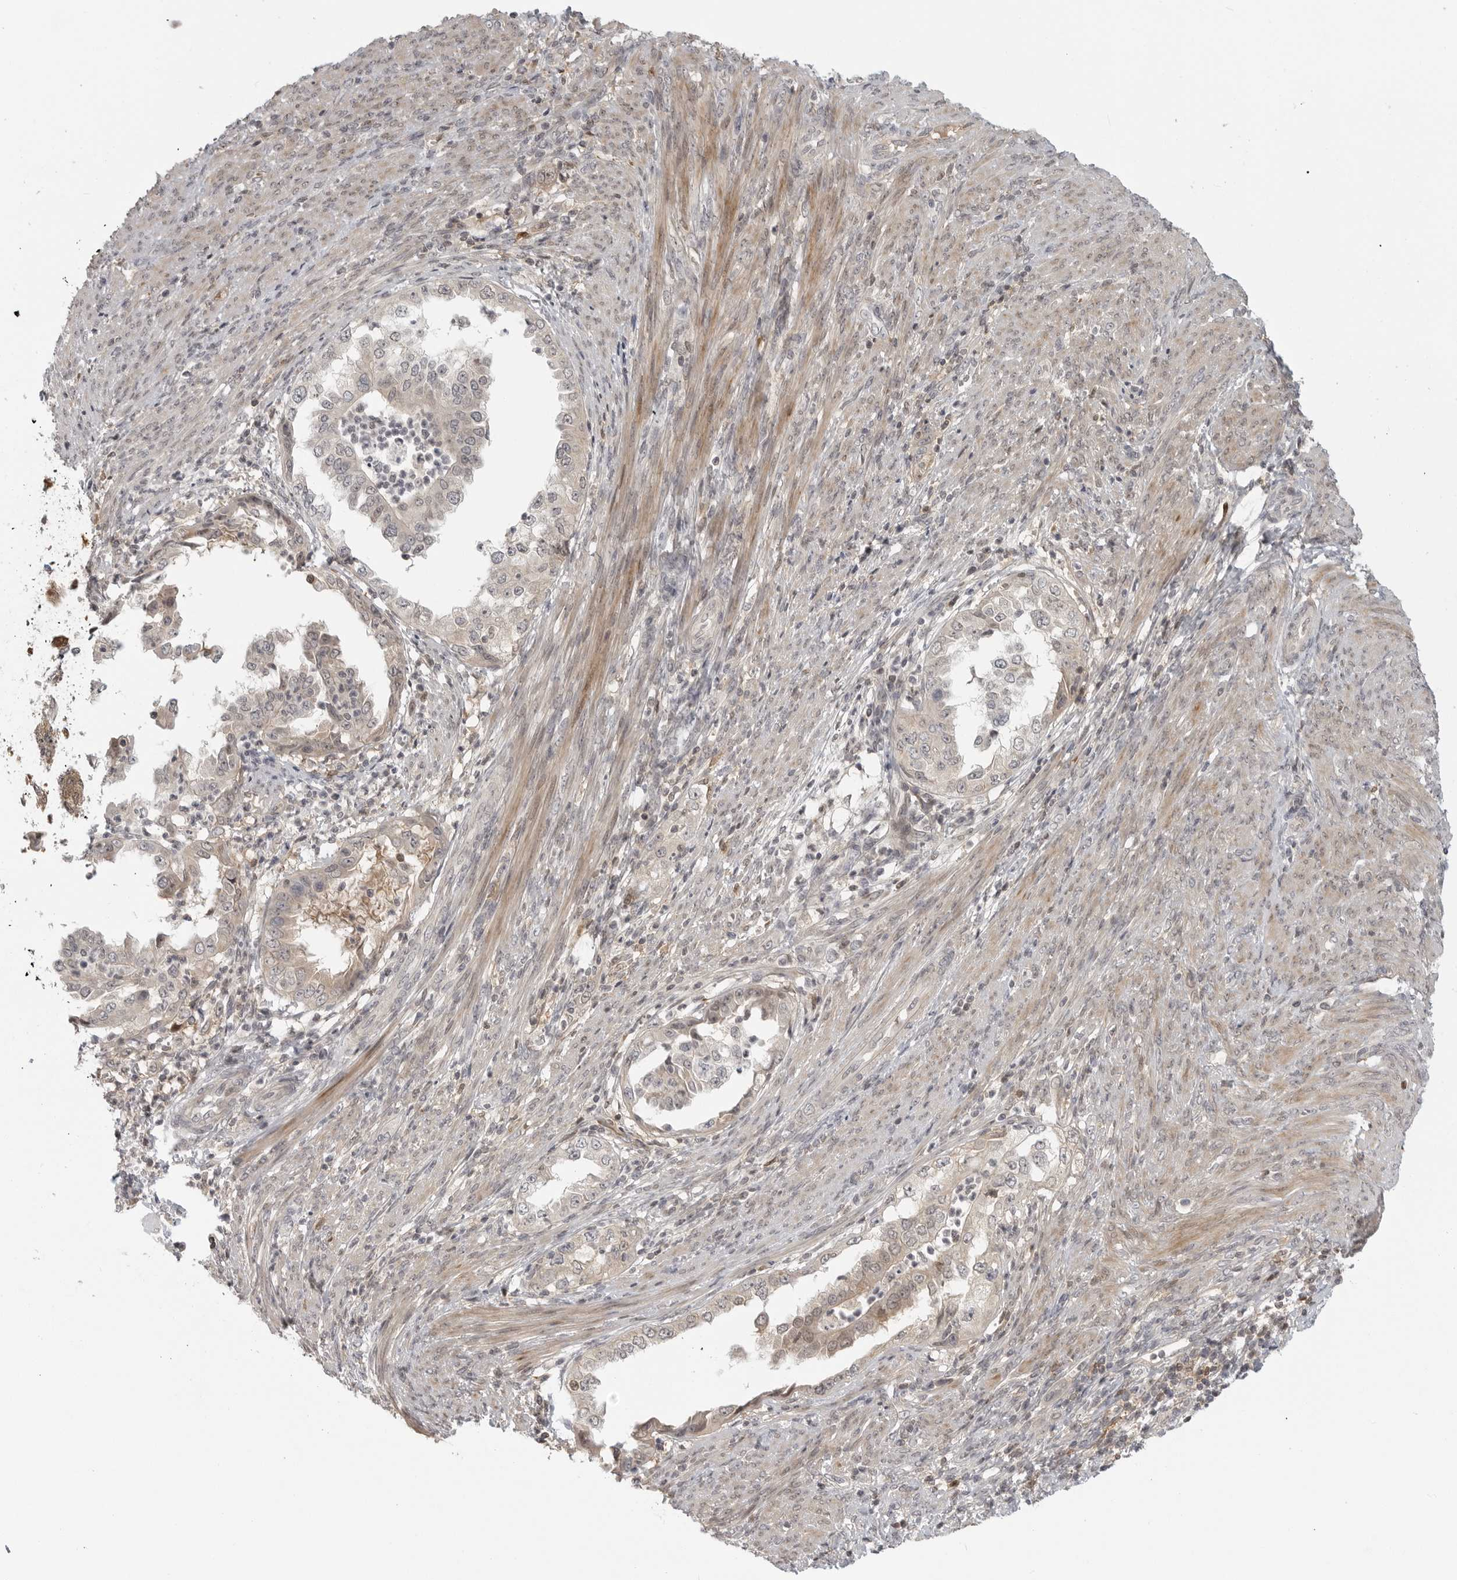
{"staining": {"intensity": "weak", "quantity": "<25%", "location": "cytoplasmic/membranous"}, "tissue": "endometrial cancer", "cell_type": "Tumor cells", "image_type": "cancer", "snomed": [{"axis": "morphology", "description": "Adenocarcinoma, NOS"}, {"axis": "topography", "description": "Endometrium"}], "caption": "There is no significant positivity in tumor cells of endometrial adenocarcinoma. (DAB (3,3'-diaminobenzidine) IHC visualized using brightfield microscopy, high magnification).", "gene": "CTIF", "patient": {"sex": "female", "age": 85}}